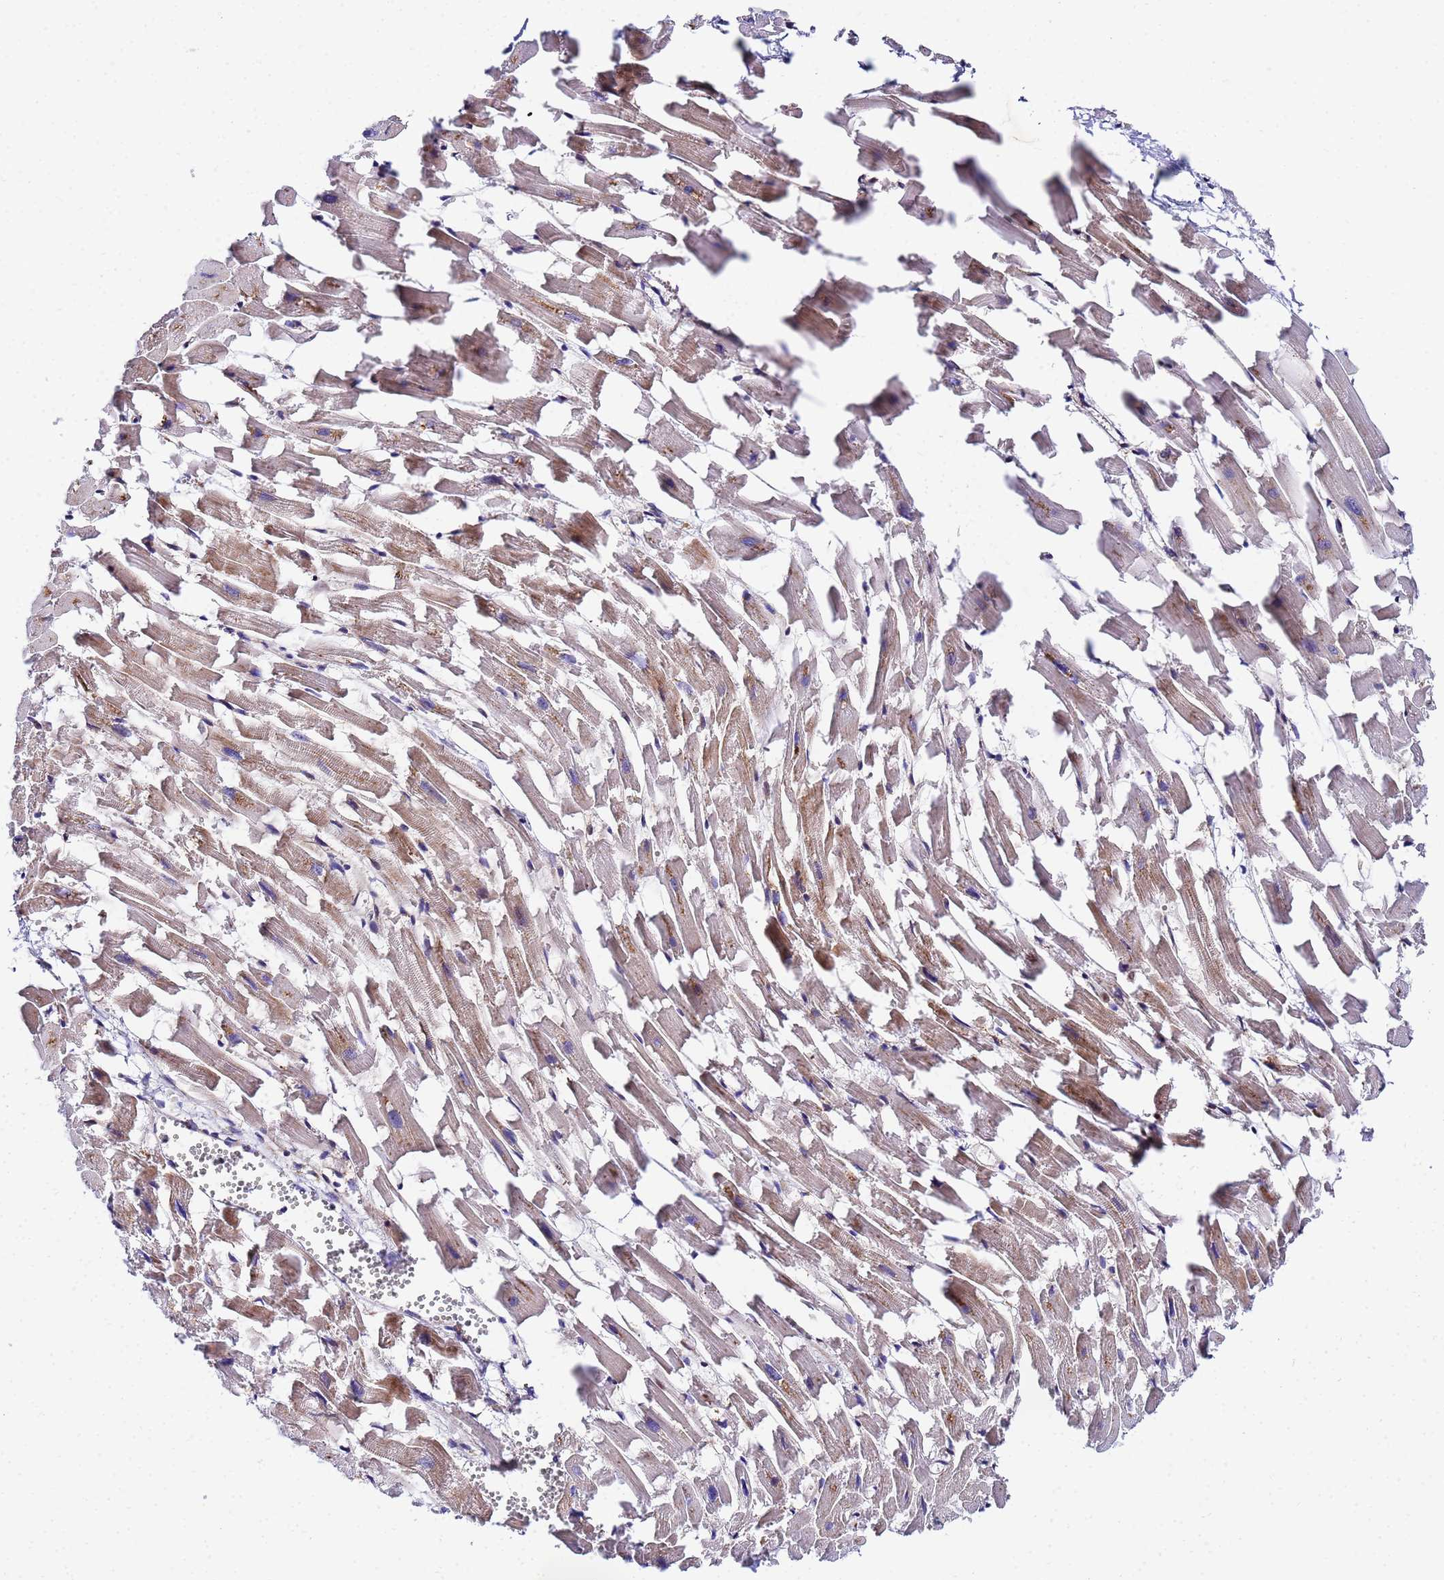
{"staining": {"intensity": "moderate", "quantity": "25%-75%", "location": "cytoplasmic/membranous"}, "tissue": "heart muscle", "cell_type": "Cardiomyocytes", "image_type": "normal", "snomed": [{"axis": "morphology", "description": "Normal tissue, NOS"}, {"axis": "topography", "description": "Heart"}], "caption": "A brown stain highlights moderate cytoplasmic/membranous staining of a protein in cardiomyocytes of benign heart muscle. The staining is performed using DAB brown chromogen to label protein expression. The nuclei are counter-stained blue using hematoxylin.", "gene": "POM121C", "patient": {"sex": "female", "age": 64}}